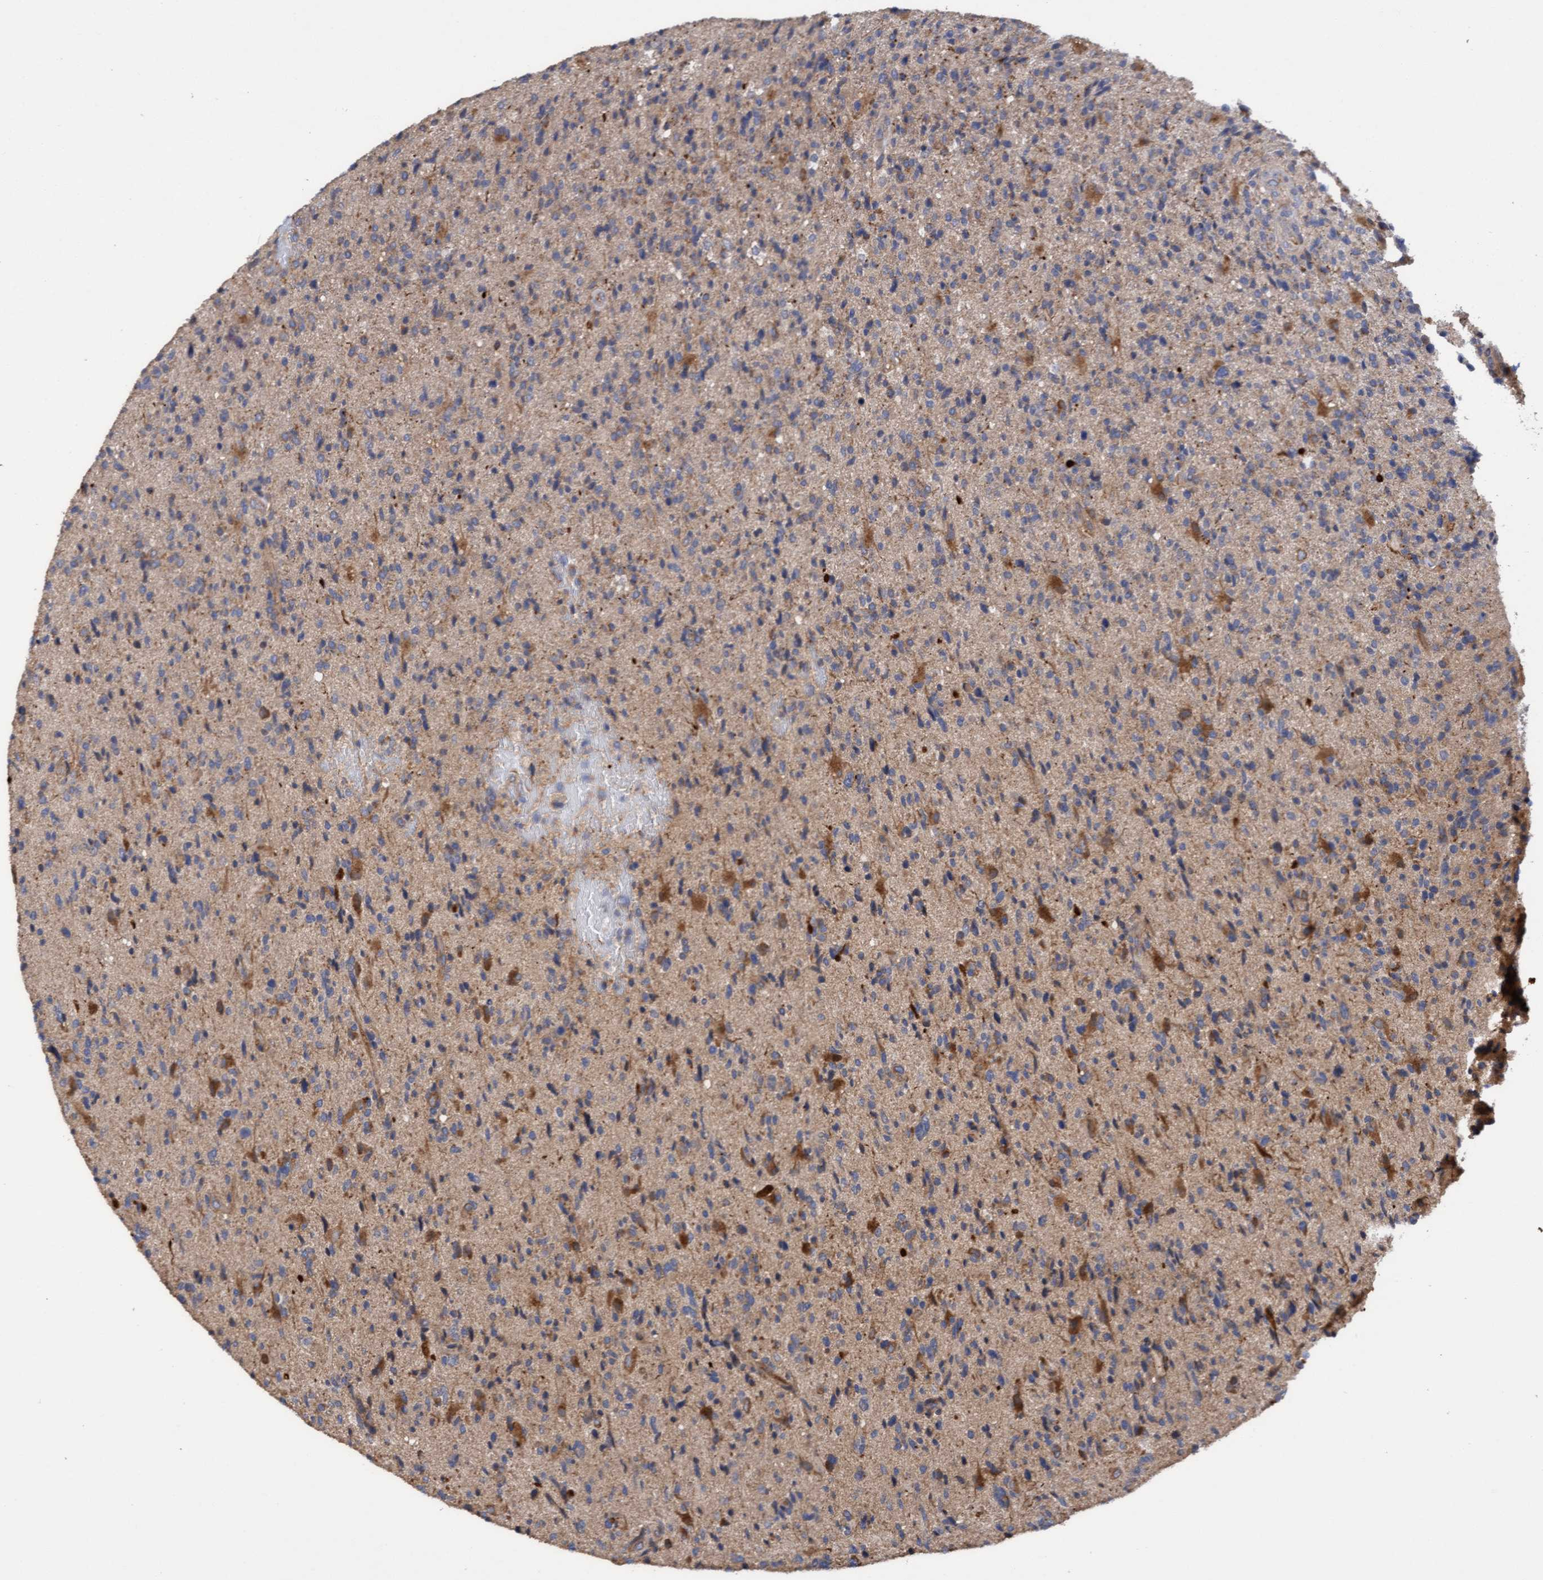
{"staining": {"intensity": "moderate", "quantity": "25%-75%", "location": "cytoplasmic/membranous"}, "tissue": "glioma", "cell_type": "Tumor cells", "image_type": "cancer", "snomed": [{"axis": "morphology", "description": "Glioma, malignant, High grade"}, {"axis": "topography", "description": "Brain"}], "caption": "Tumor cells display medium levels of moderate cytoplasmic/membranous positivity in approximately 25%-75% of cells in human malignant glioma (high-grade).", "gene": "ITFG1", "patient": {"sex": "male", "age": 72}}